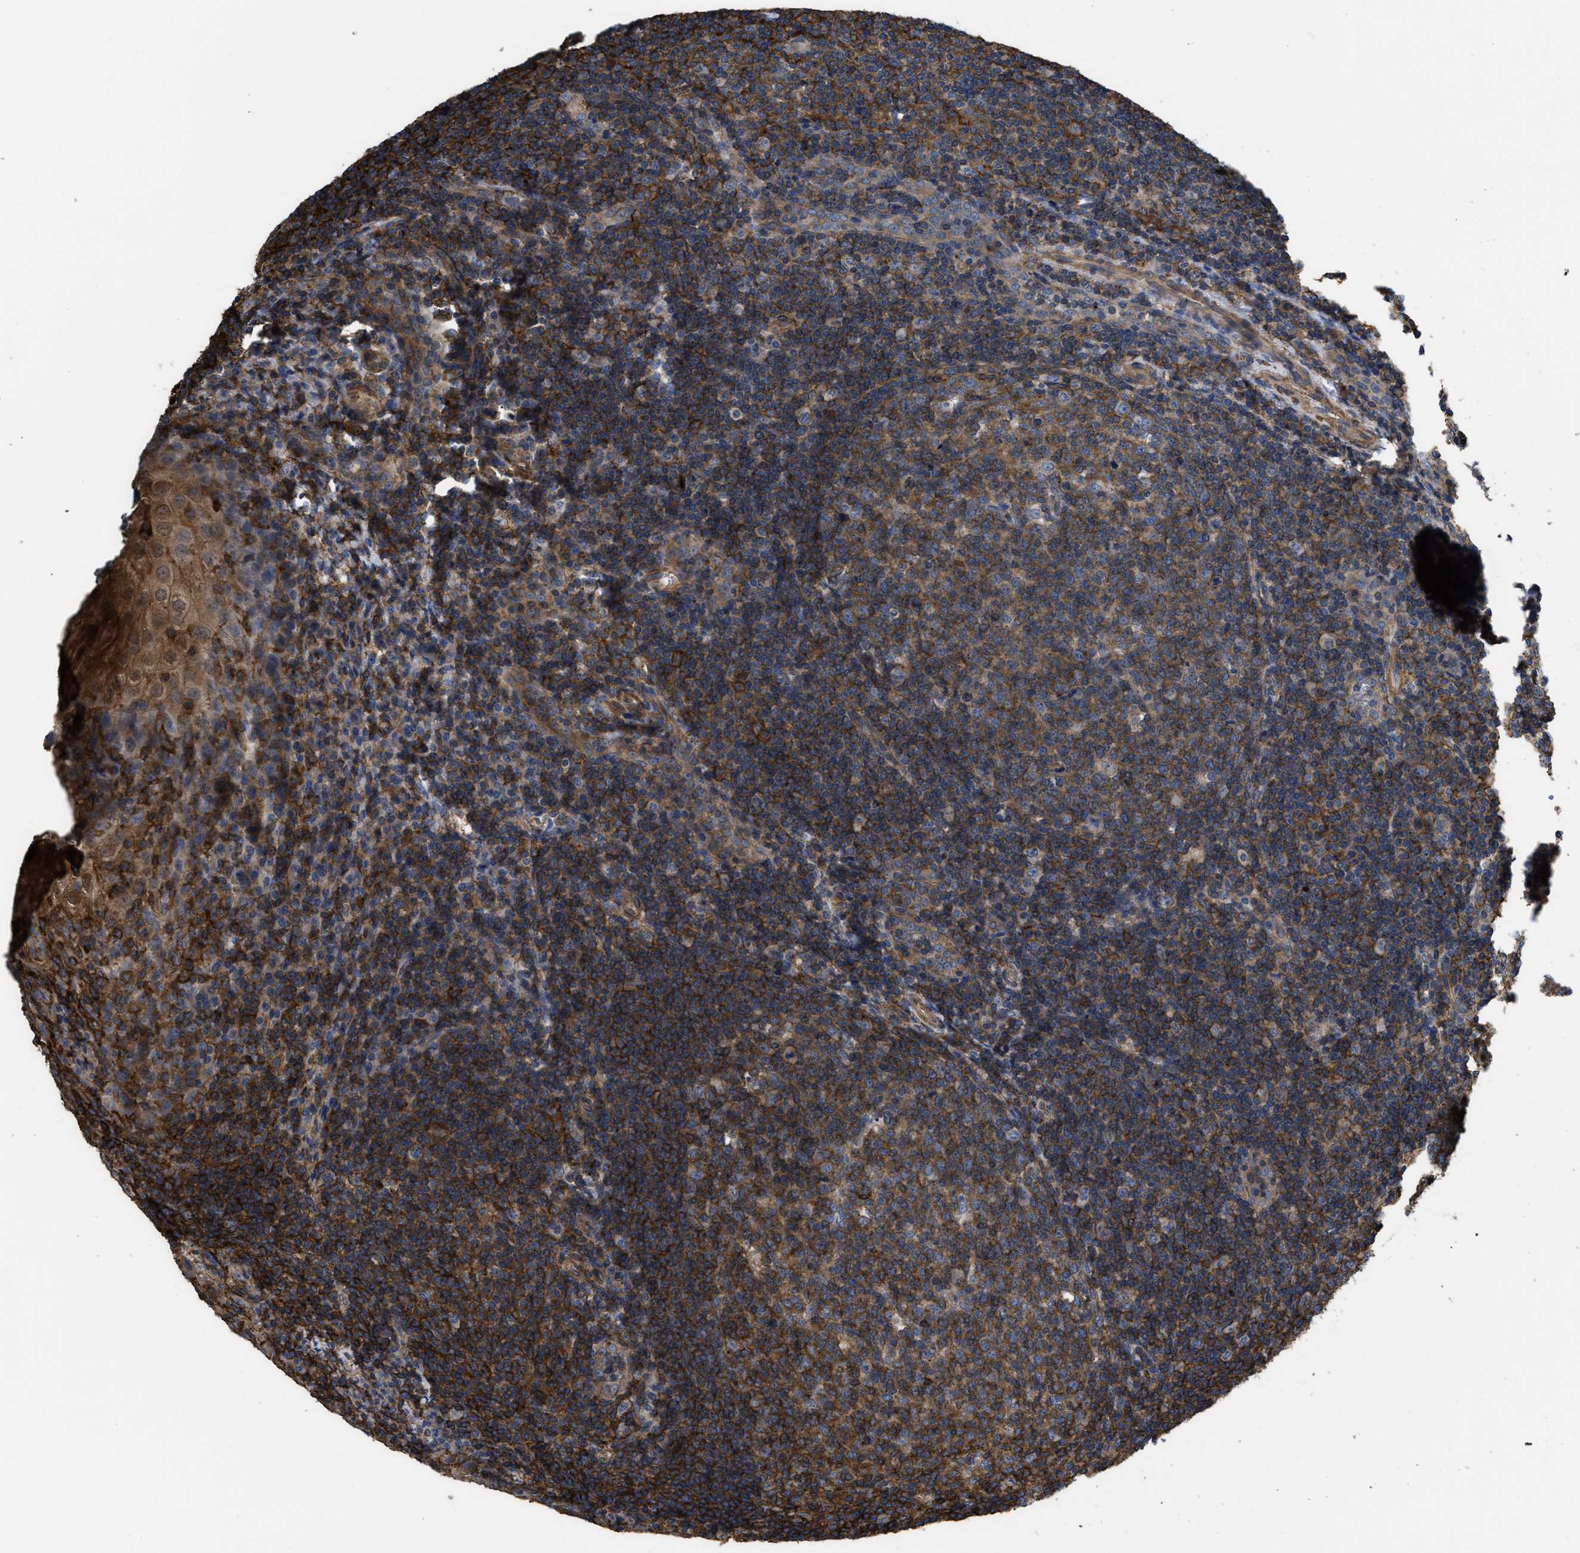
{"staining": {"intensity": "moderate", "quantity": ">75%", "location": "cytoplasmic/membranous"}, "tissue": "tonsil", "cell_type": "Germinal center cells", "image_type": "normal", "snomed": [{"axis": "morphology", "description": "Normal tissue, NOS"}, {"axis": "topography", "description": "Tonsil"}], "caption": "Immunohistochemistry photomicrograph of unremarkable human tonsil stained for a protein (brown), which shows medium levels of moderate cytoplasmic/membranous expression in about >75% of germinal center cells.", "gene": "SCUBE2", "patient": {"sex": "male", "age": 37}}